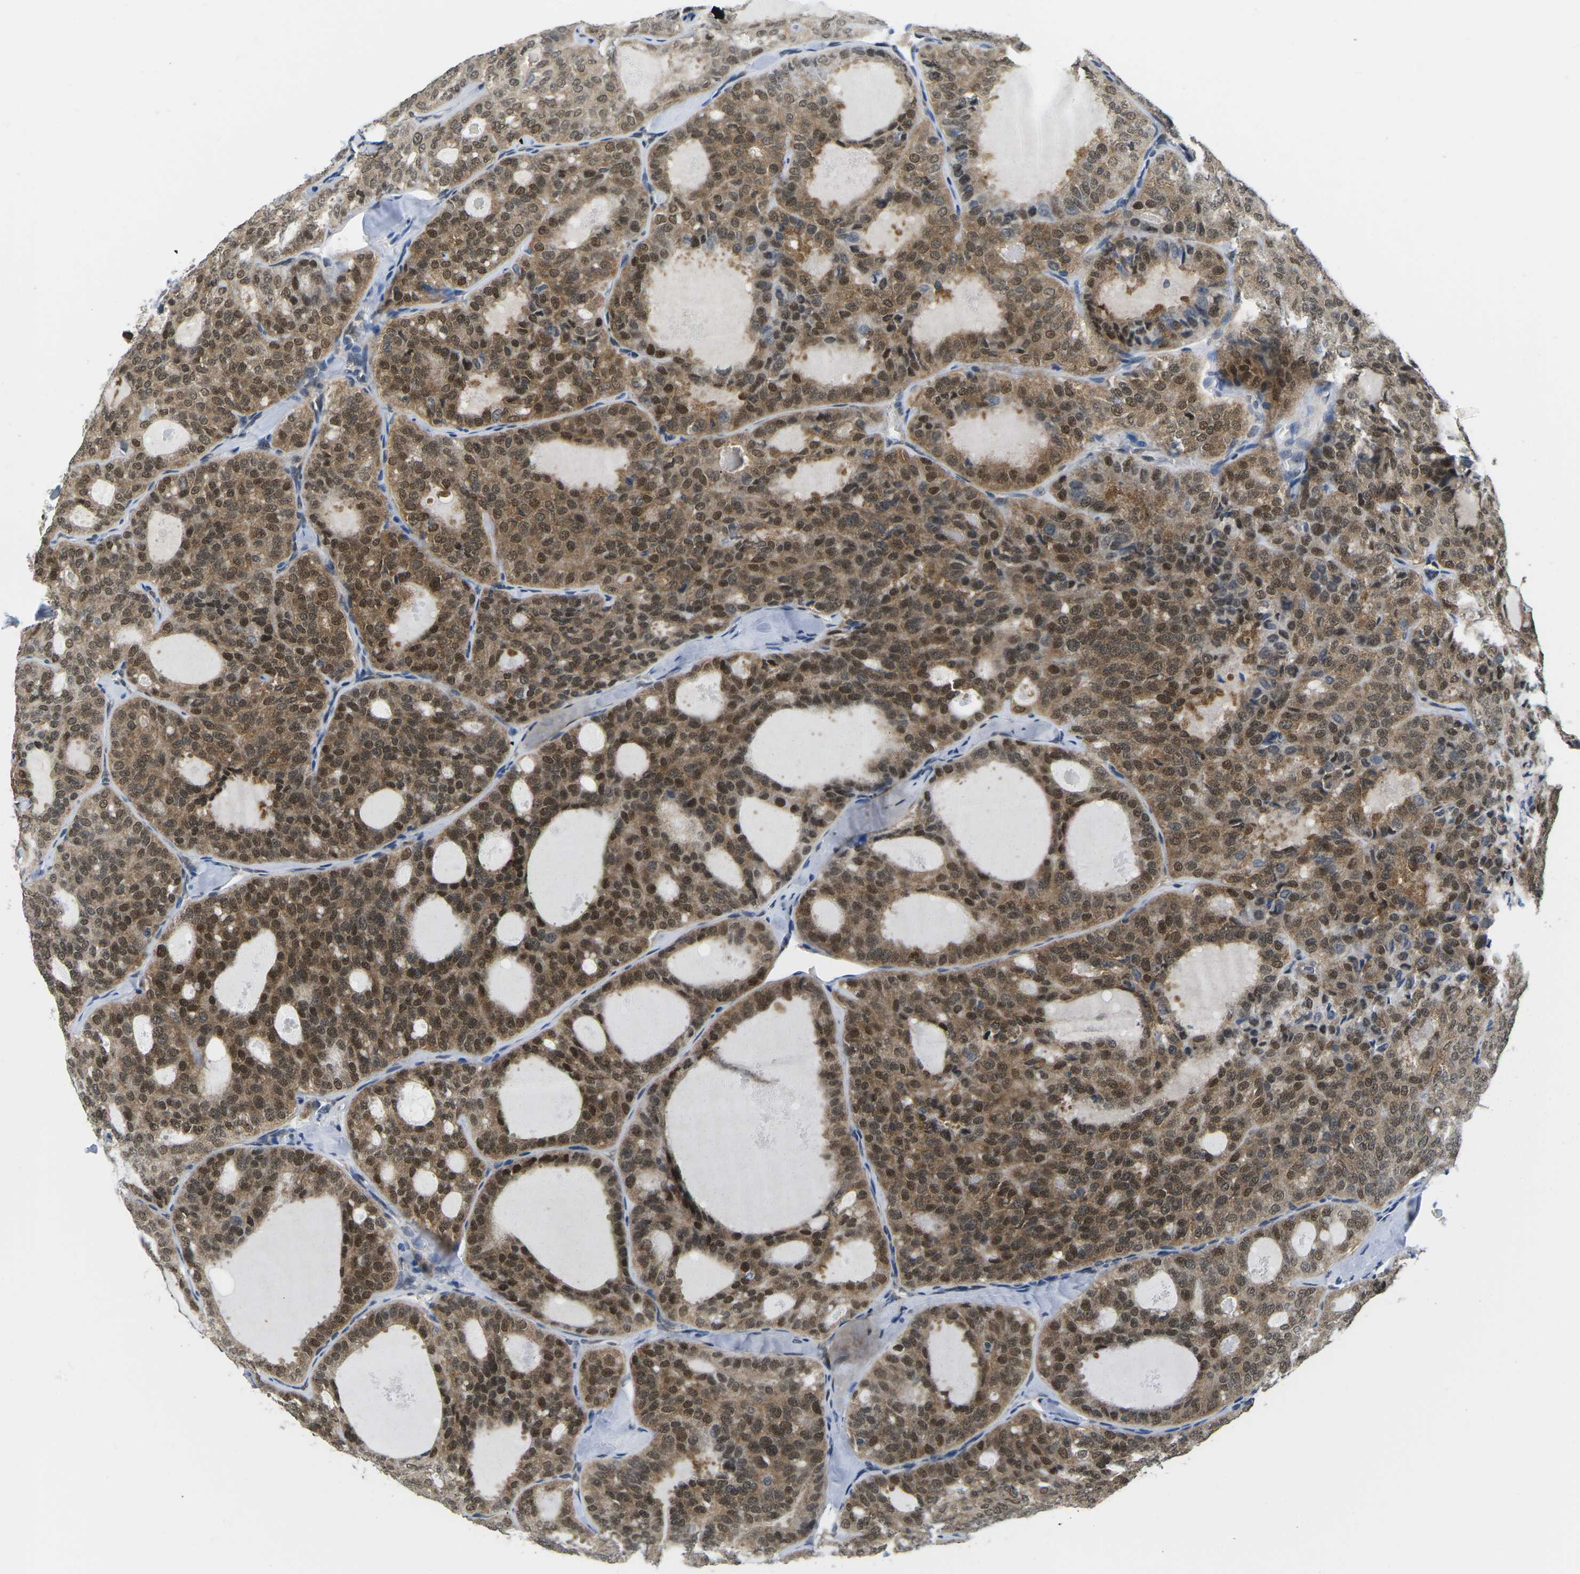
{"staining": {"intensity": "strong", "quantity": ">75%", "location": "cytoplasmic/membranous,nuclear"}, "tissue": "thyroid cancer", "cell_type": "Tumor cells", "image_type": "cancer", "snomed": [{"axis": "morphology", "description": "Follicular adenoma carcinoma, NOS"}, {"axis": "topography", "description": "Thyroid gland"}], "caption": "A brown stain labels strong cytoplasmic/membranous and nuclear positivity of a protein in human thyroid follicular adenoma carcinoma tumor cells.", "gene": "UBA7", "patient": {"sex": "male", "age": 75}}